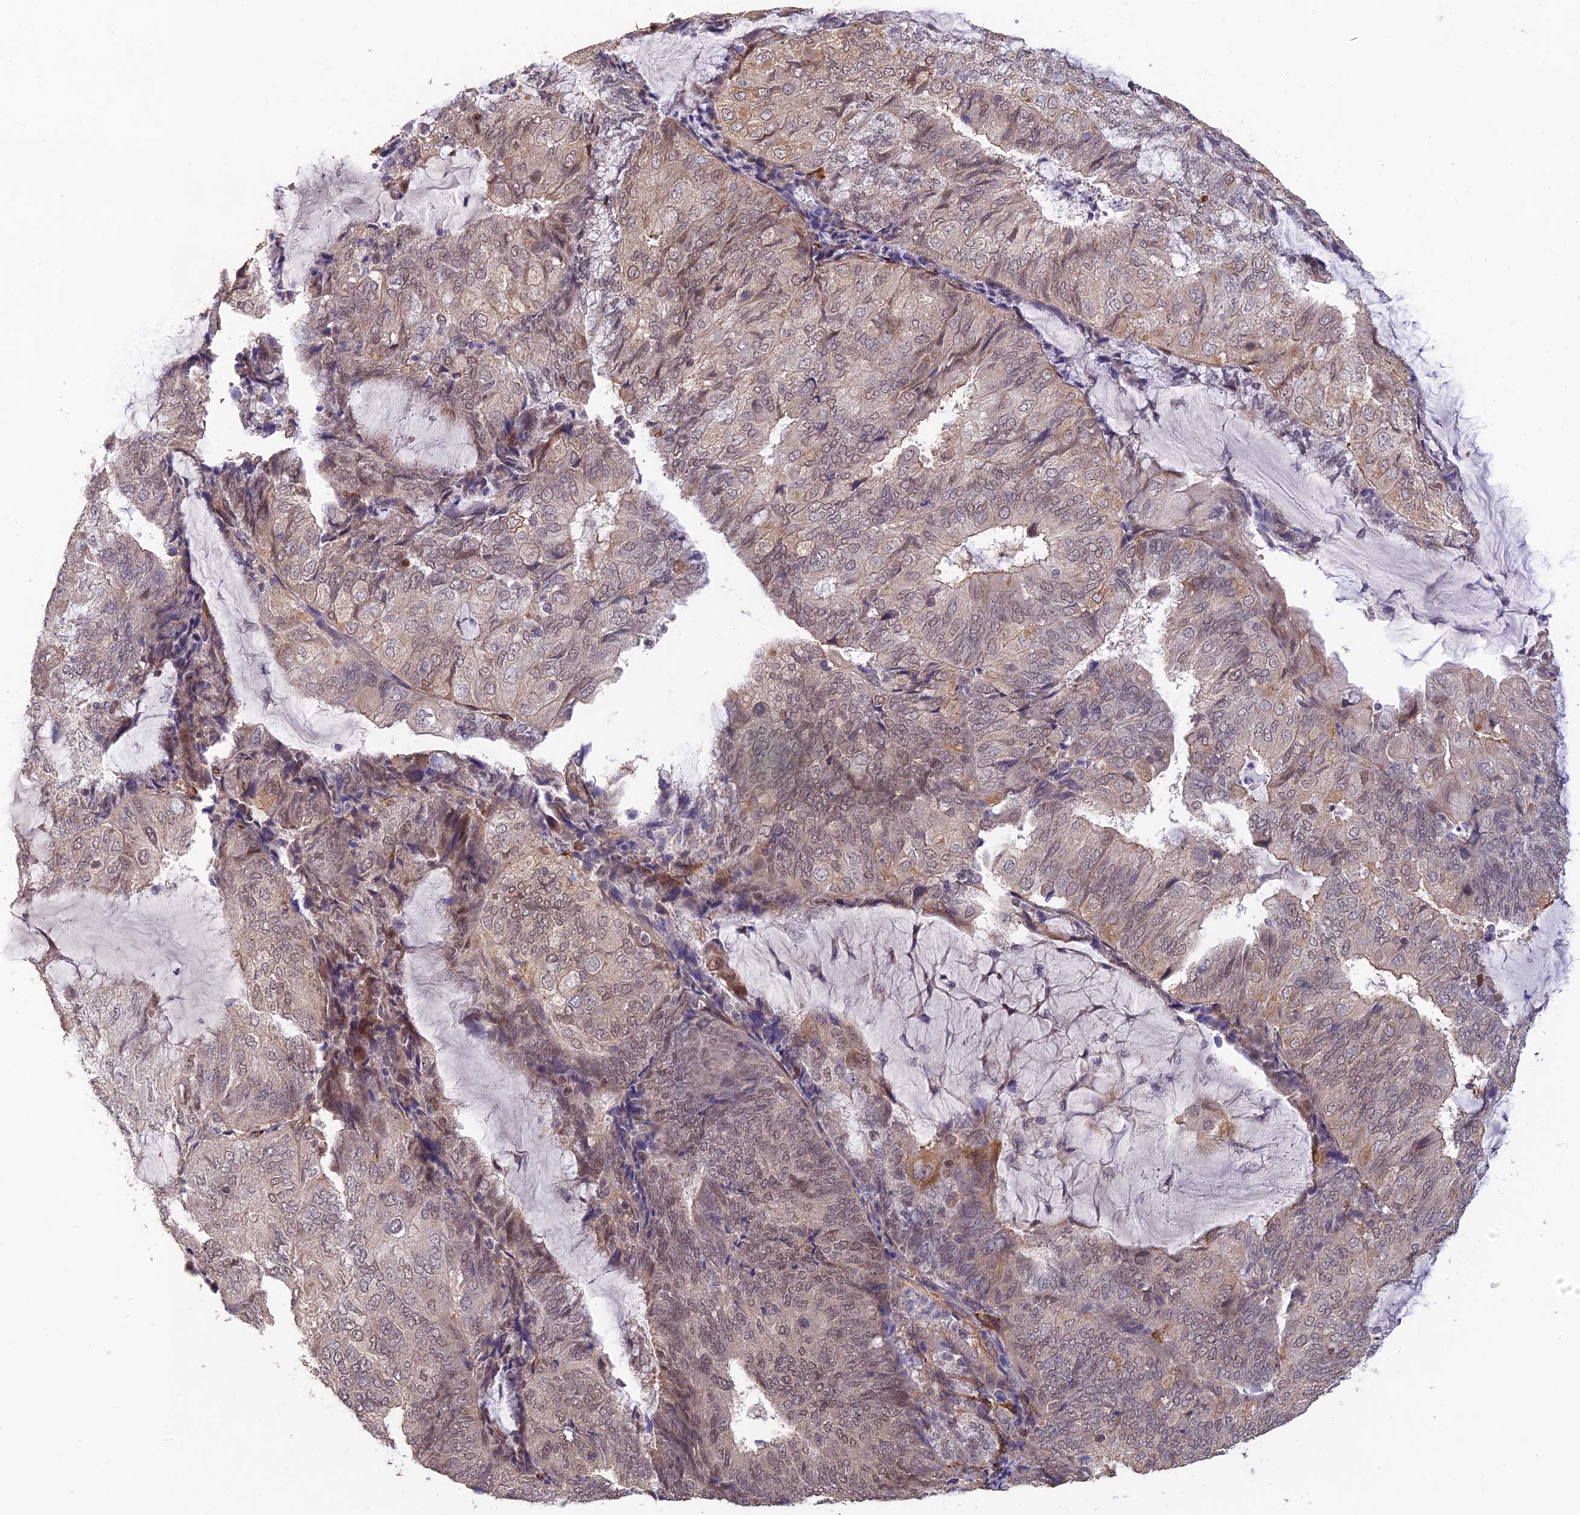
{"staining": {"intensity": "weak", "quantity": "<25%", "location": "cytoplasmic/membranous,nuclear"}, "tissue": "endometrial cancer", "cell_type": "Tumor cells", "image_type": "cancer", "snomed": [{"axis": "morphology", "description": "Adenocarcinoma, NOS"}, {"axis": "topography", "description": "Endometrium"}], "caption": "IHC of human endometrial cancer (adenocarcinoma) shows no staining in tumor cells.", "gene": "PAGR1", "patient": {"sex": "female", "age": 81}}